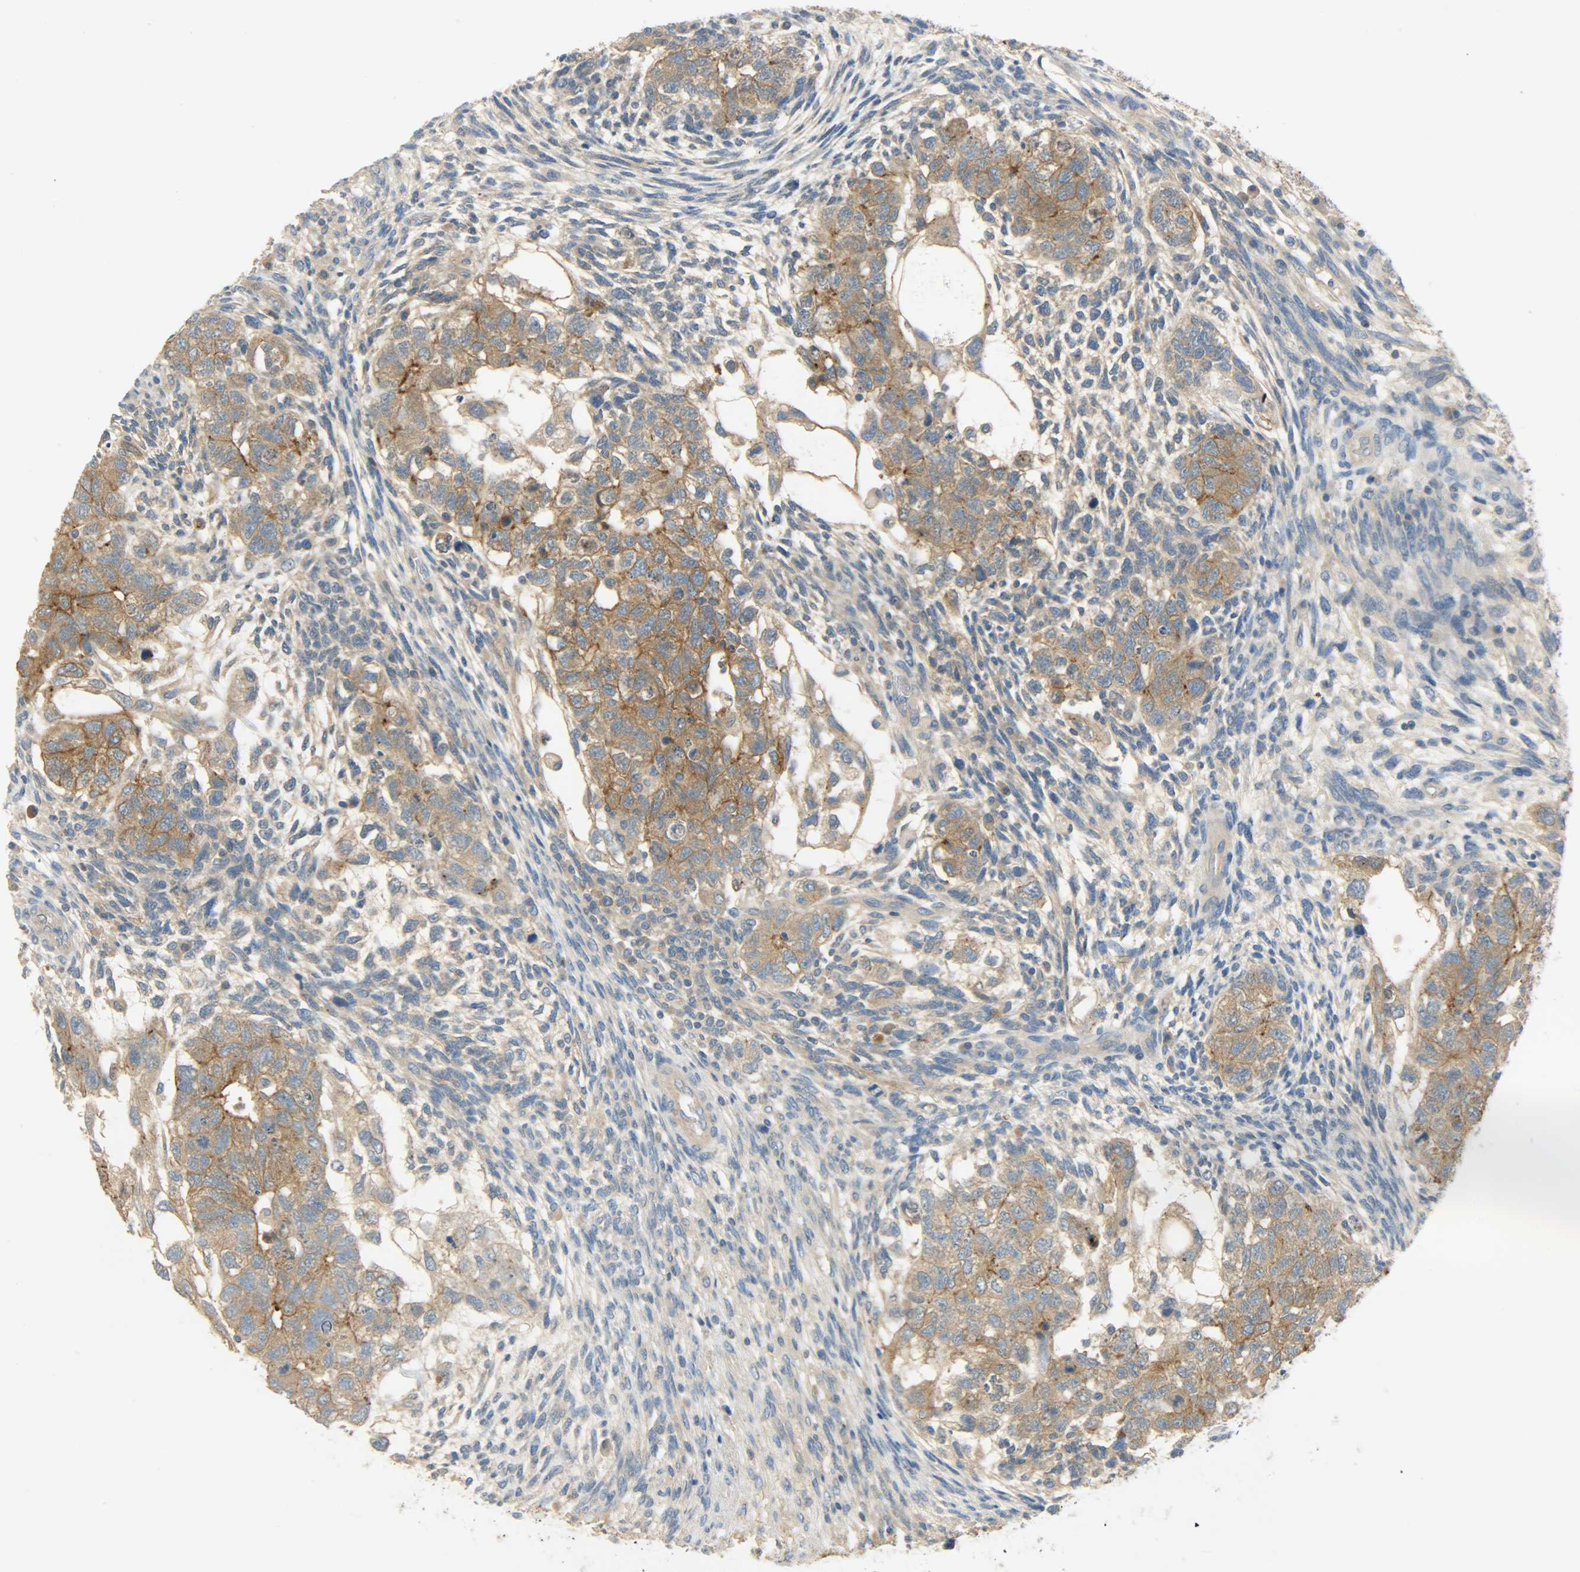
{"staining": {"intensity": "strong", "quantity": ">75%", "location": "cytoplasmic/membranous"}, "tissue": "testis cancer", "cell_type": "Tumor cells", "image_type": "cancer", "snomed": [{"axis": "morphology", "description": "Normal tissue, NOS"}, {"axis": "morphology", "description": "Carcinoma, Embryonal, NOS"}, {"axis": "topography", "description": "Testis"}], "caption": "Protein expression by IHC exhibits strong cytoplasmic/membranous positivity in about >75% of tumor cells in testis cancer (embryonal carcinoma). The staining was performed using DAB to visualize the protein expression in brown, while the nuclei were stained in blue with hematoxylin (Magnification: 20x).", "gene": "DSG2", "patient": {"sex": "male", "age": 36}}